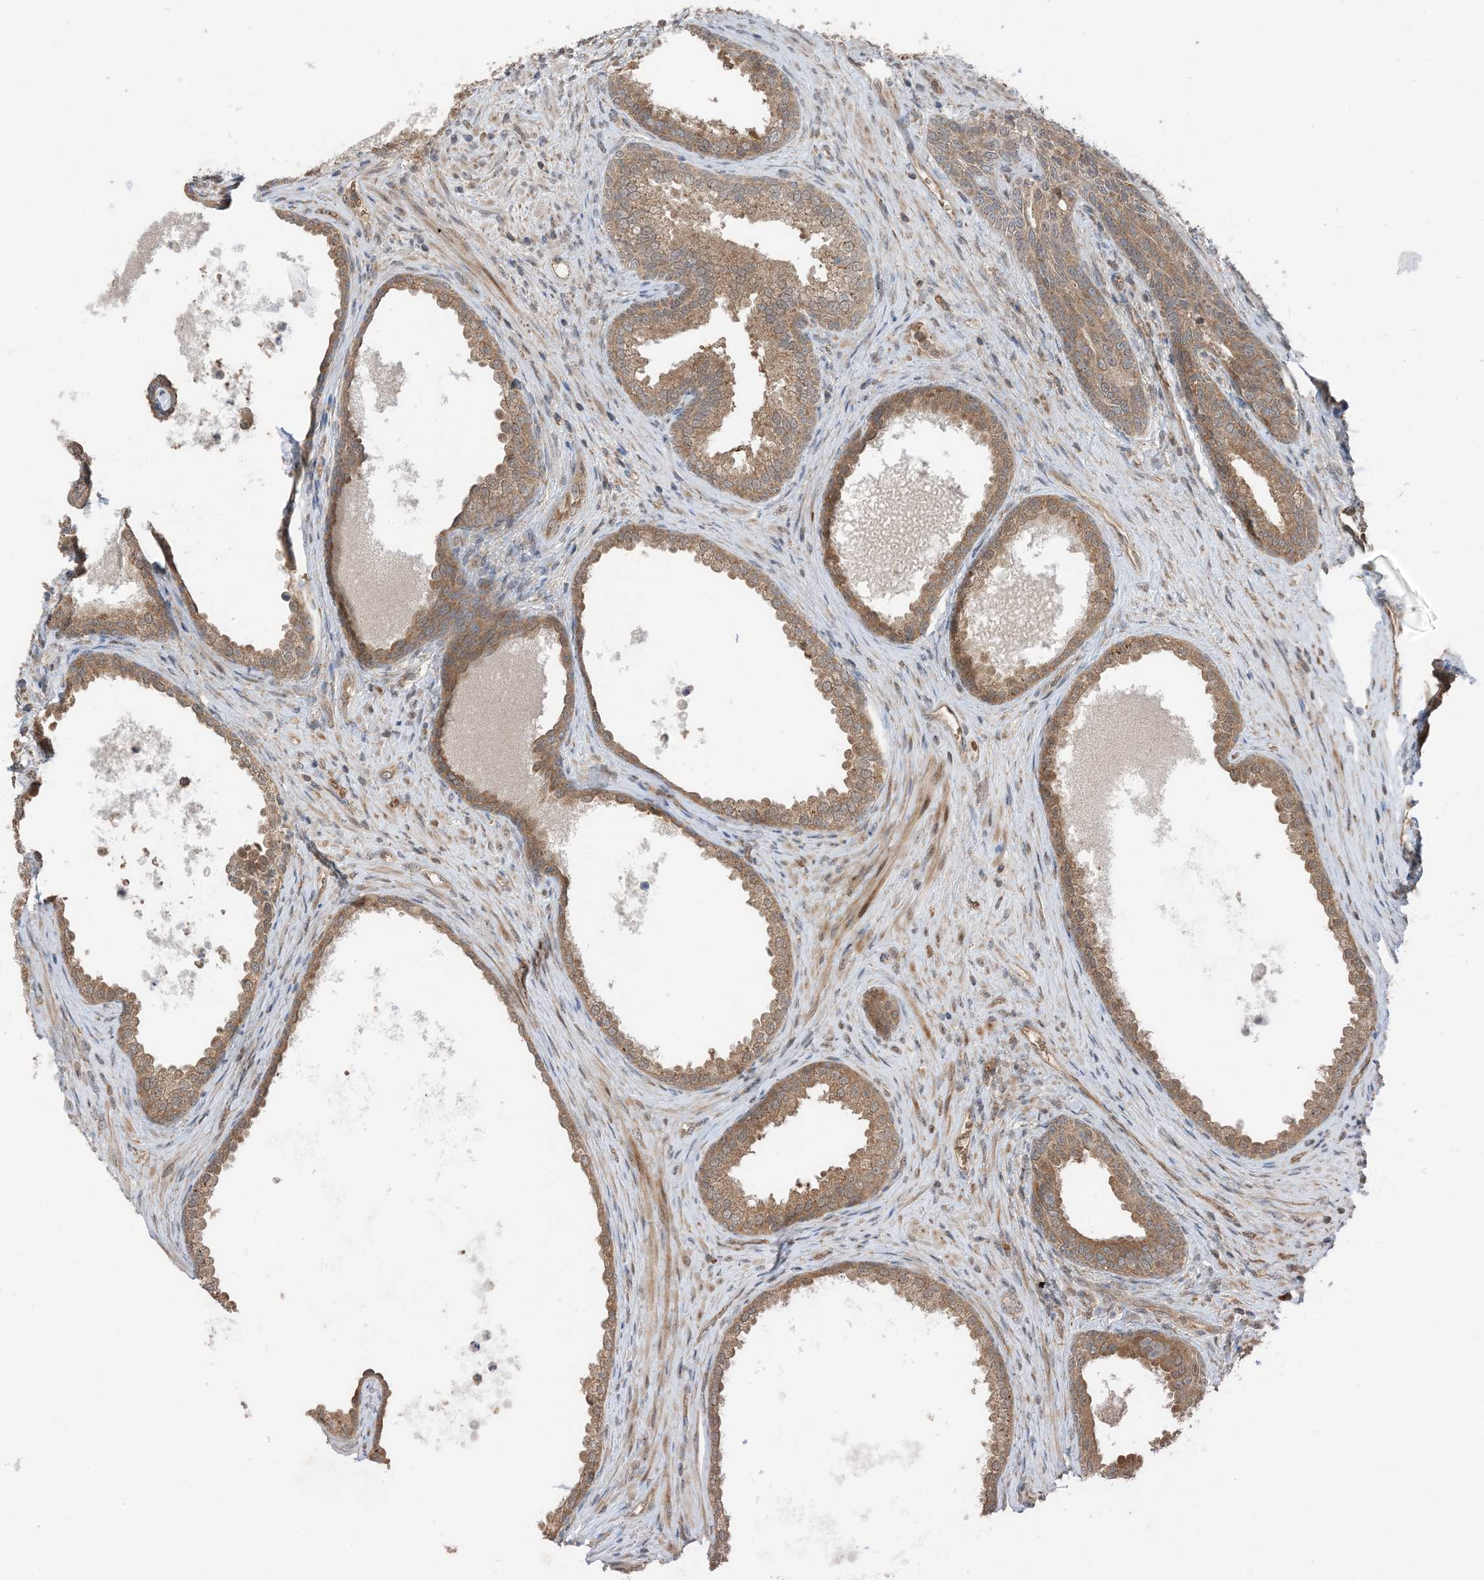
{"staining": {"intensity": "moderate", "quantity": ">75%", "location": "cytoplasmic/membranous"}, "tissue": "prostate", "cell_type": "Glandular cells", "image_type": "normal", "snomed": [{"axis": "morphology", "description": "Normal tissue, NOS"}, {"axis": "topography", "description": "Prostate"}], "caption": "A brown stain shows moderate cytoplasmic/membranous positivity of a protein in glandular cells of normal prostate.", "gene": "PUSL1", "patient": {"sex": "male", "age": 76}}